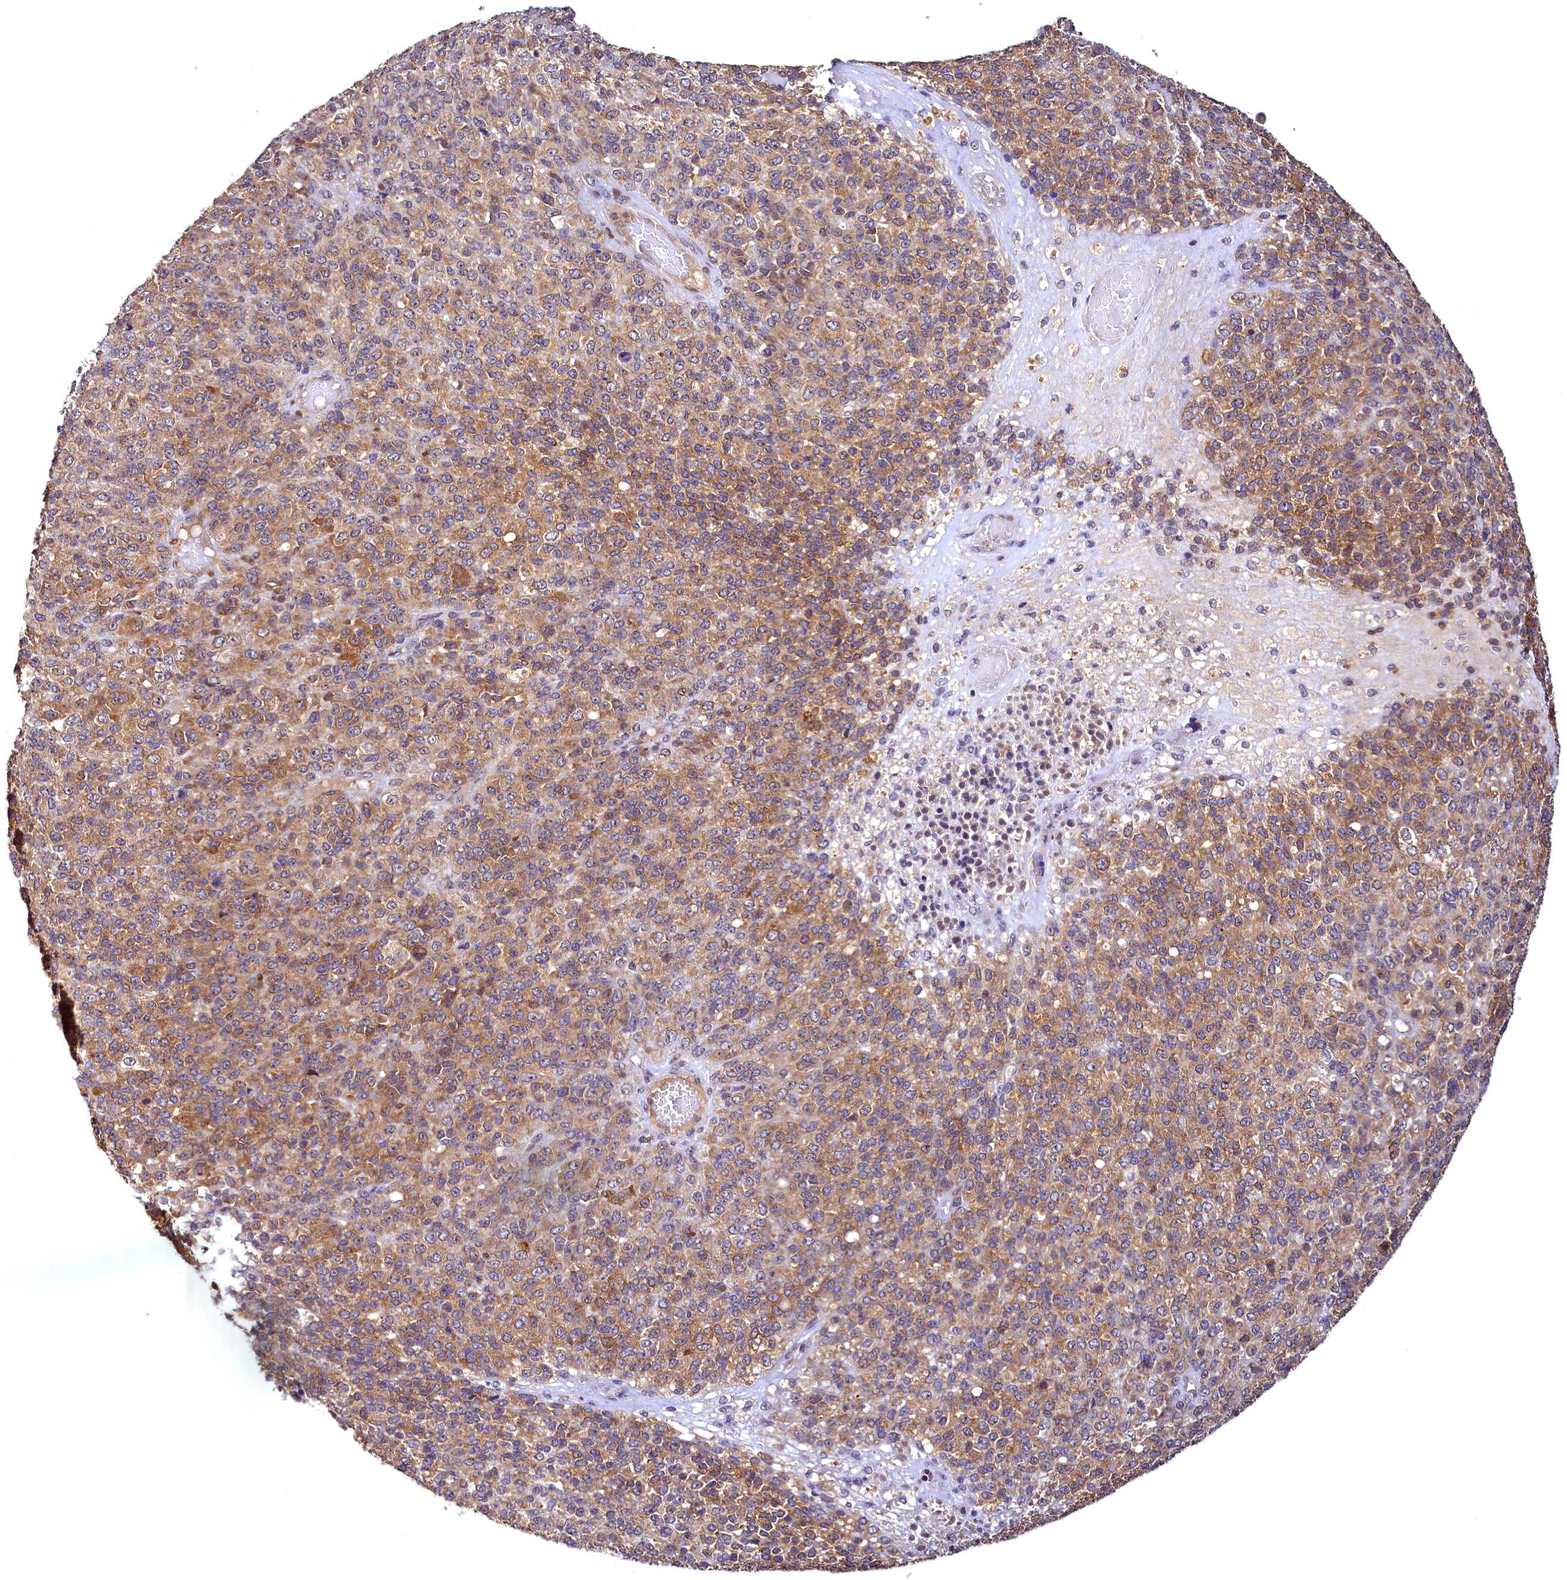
{"staining": {"intensity": "moderate", "quantity": ">75%", "location": "cytoplasmic/membranous"}, "tissue": "melanoma", "cell_type": "Tumor cells", "image_type": "cancer", "snomed": [{"axis": "morphology", "description": "Malignant melanoma, Metastatic site"}, {"axis": "topography", "description": "Brain"}], "caption": "Melanoma was stained to show a protein in brown. There is medium levels of moderate cytoplasmic/membranous expression in about >75% of tumor cells. The protein of interest is shown in brown color, while the nuclei are stained blue.", "gene": "TMEM39A", "patient": {"sex": "female", "age": 56}}